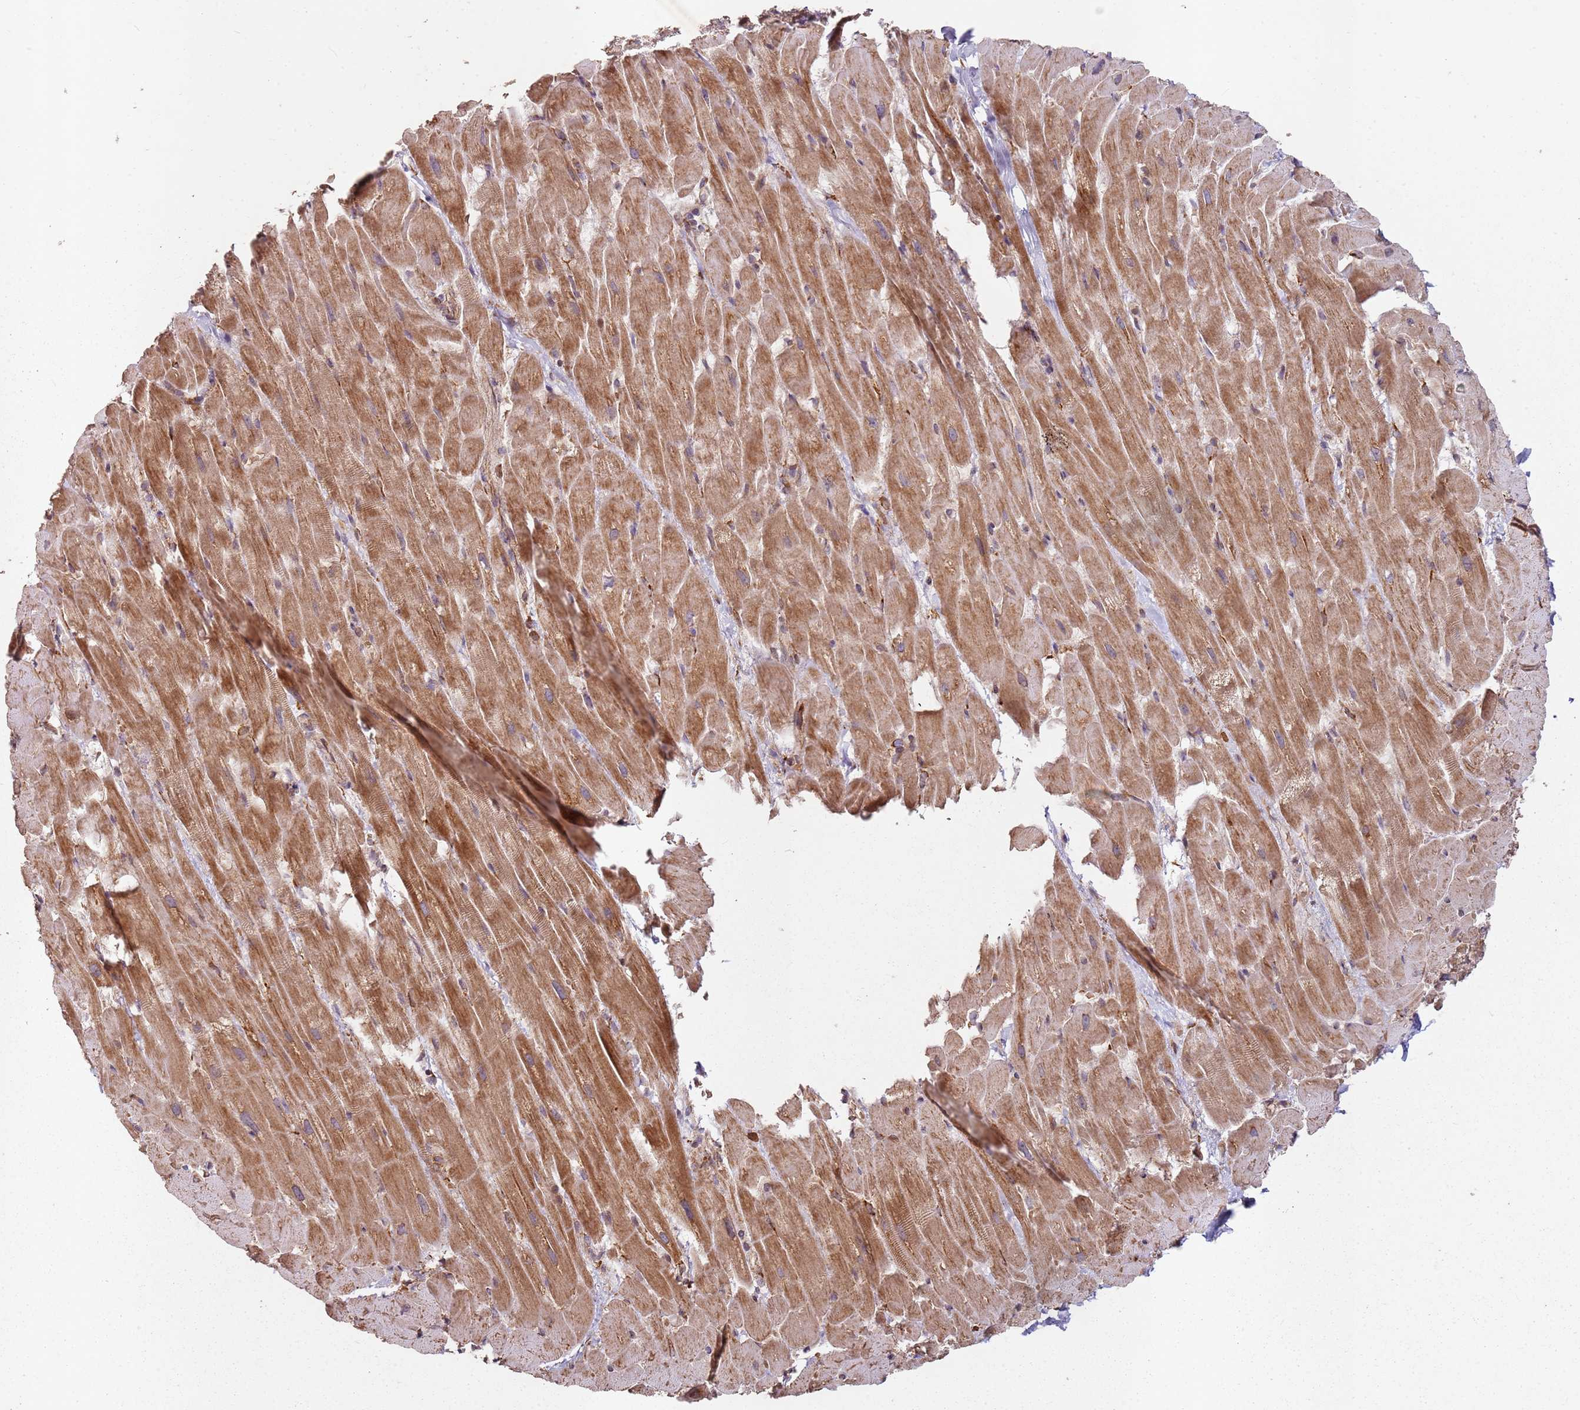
{"staining": {"intensity": "moderate", "quantity": ">75%", "location": "cytoplasmic/membranous"}, "tissue": "heart muscle", "cell_type": "Cardiomyocytes", "image_type": "normal", "snomed": [{"axis": "morphology", "description": "Normal tissue, NOS"}, {"axis": "topography", "description": "Heart"}], "caption": "A histopathology image showing moderate cytoplasmic/membranous positivity in about >75% of cardiomyocytes in benign heart muscle, as visualized by brown immunohistochemical staining.", "gene": "ARFRP1", "patient": {"sex": "male", "age": 37}}